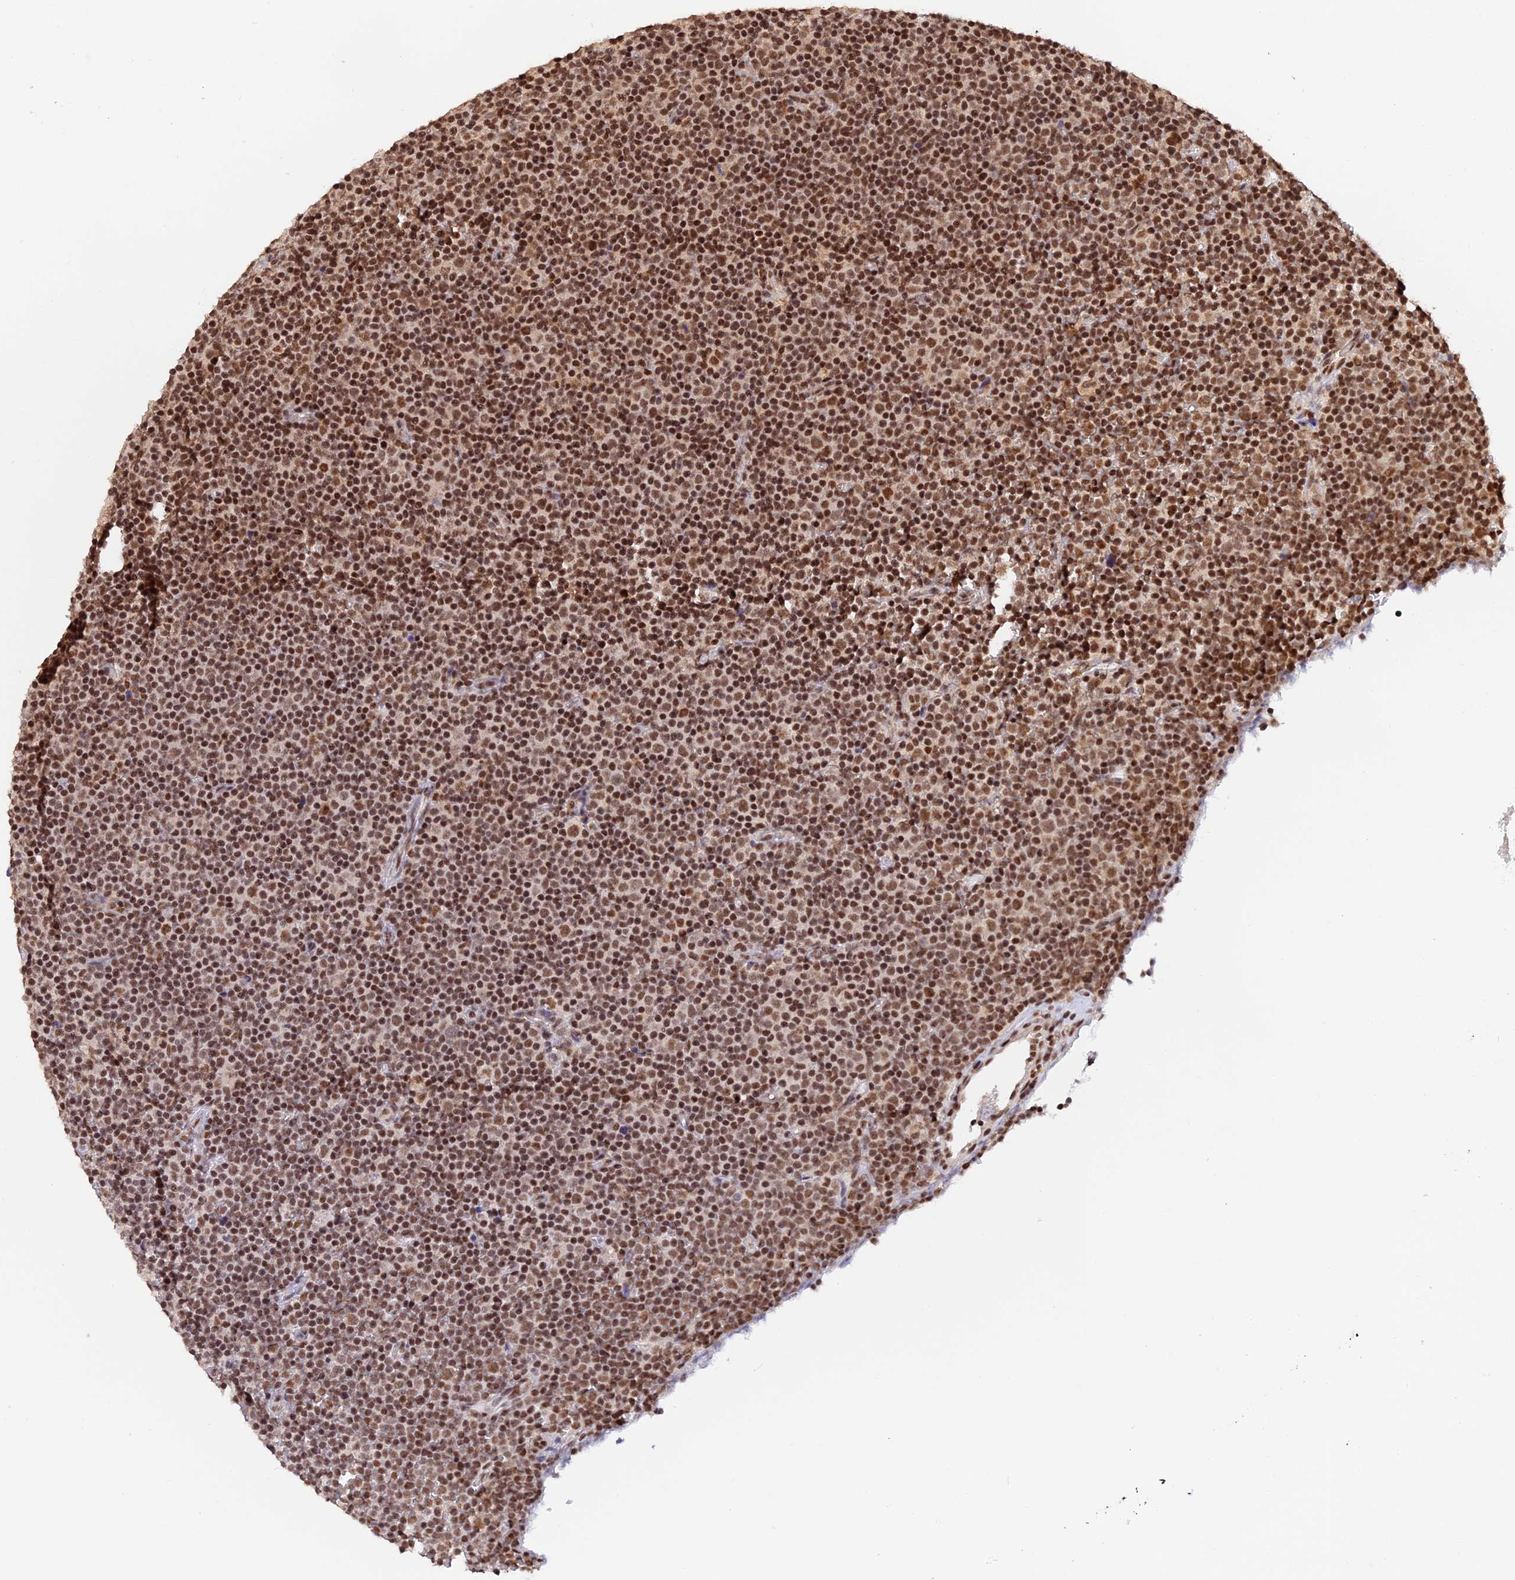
{"staining": {"intensity": "moderate", "quantity": ">75%", "location": "nuclear"}, "tissue": "lymphoma", "cell_type": "Tumor cells", "image_type": "cancer", "snomed": [{"axis": "morphology", "description": "Malignant lymphoma, non-Hodgkin's type, Low grade"}, {"axis": "topography", "description": "Lymph node"}], "caption": "DAB (3,3'-diaminobenzidine) immunohistochemical staining of human low-grade malignant lymphoma, non-Hodgkin's type demonstrates moderate nuclear protein expression in approximately >75% of tumor cells. (DAB (3,3'-diaminobenzidine) IHC with brightfield microscopy, high magnification).", "gene": "THAP11", "patient": {"sex": "female", "age": 67}}